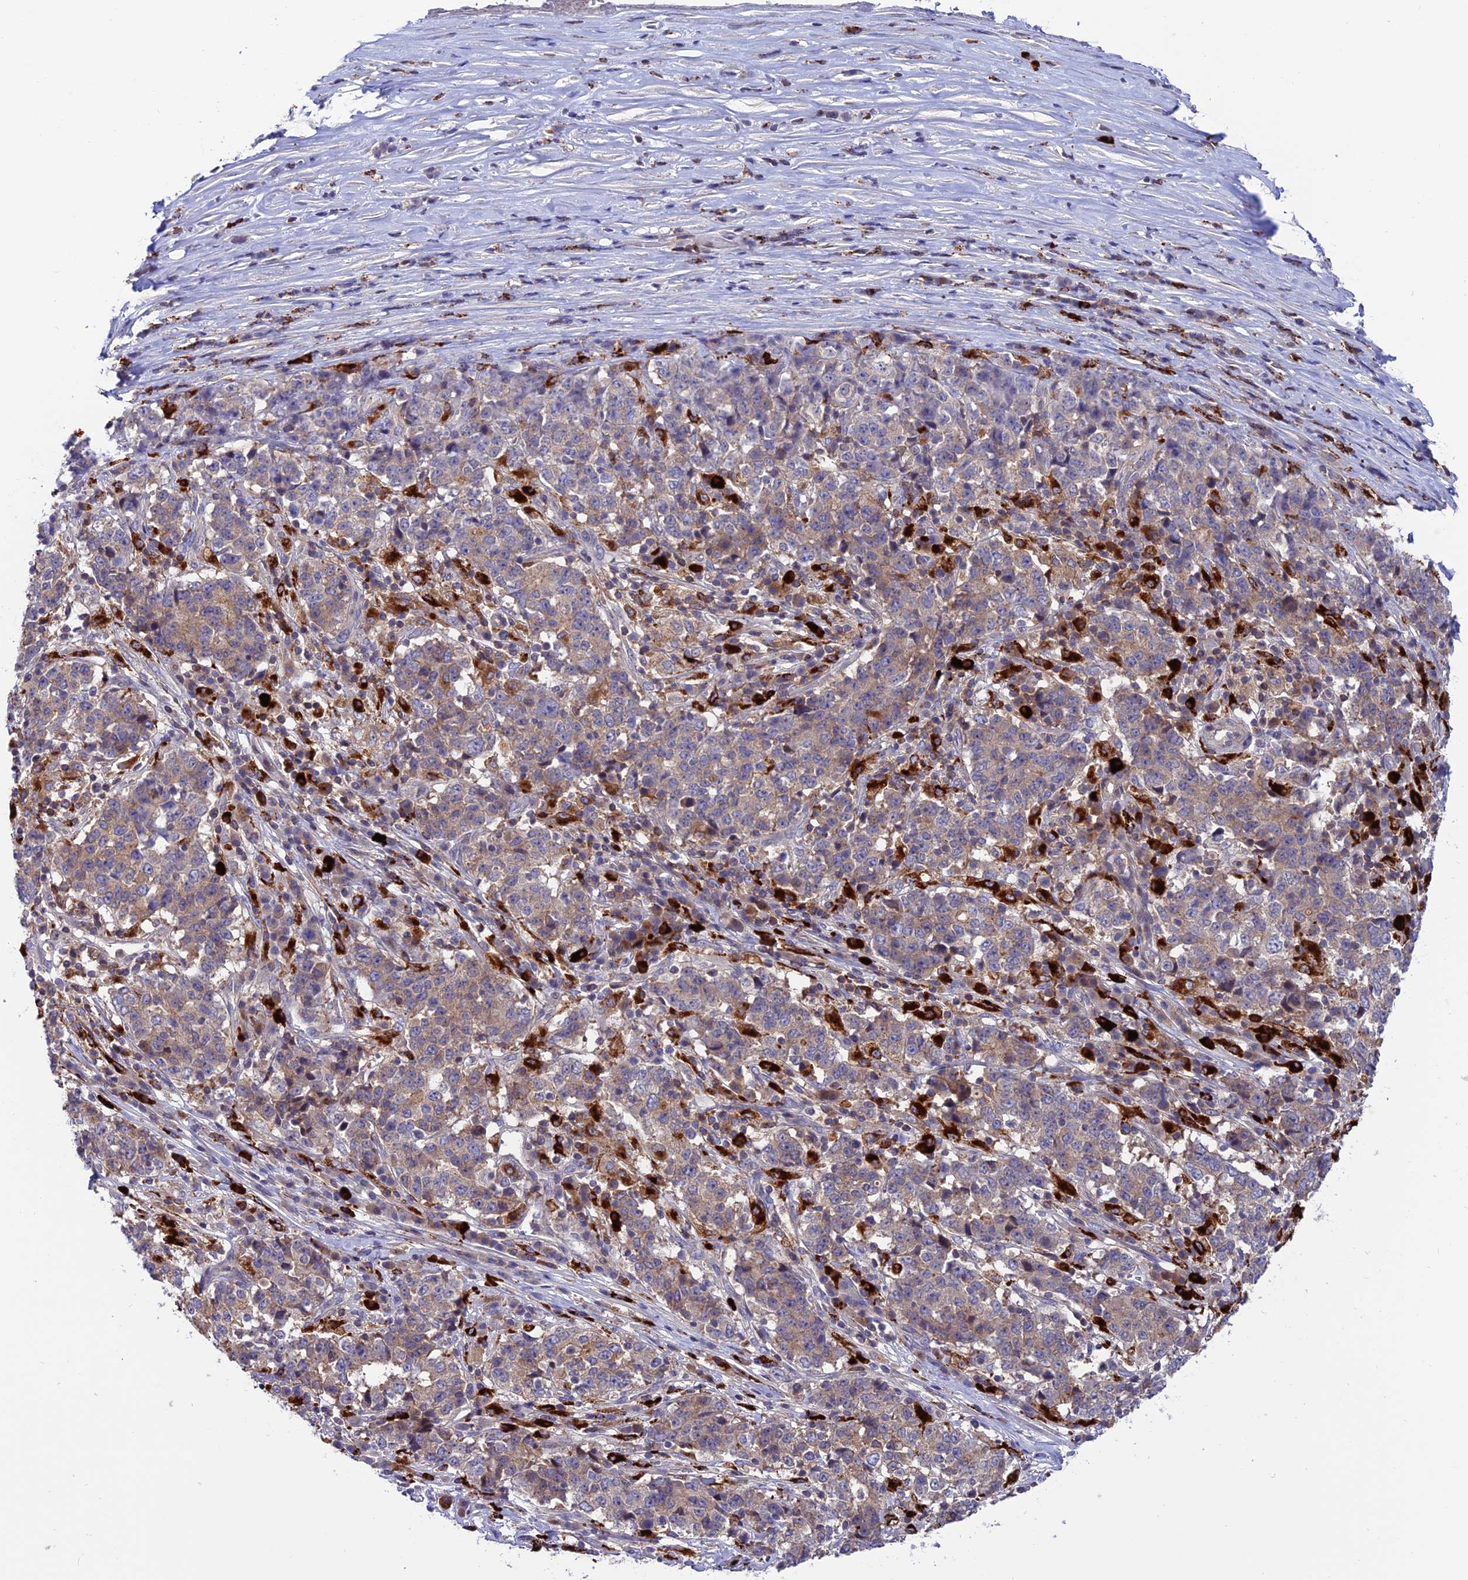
{"staining": {"intensity": "weak", "quantity": "25%-75%", "location": "cytoplasmic/membranous"}, "tissue": "stomach cancer", "cell_type": "Tumor cells", "image_type": "cancer", "snomed": [{"axis": "morphology", "description": "Adenocarcinoma, NOS"}, {"axis": "topography", "description": "Stomach"}], "caption": "Stomach adenocarcinoma tissue shows weak cytoplasmic/membranous staining in approximately 25%-75% of tumor cells", "gene": "ARHGEF18", "patient": {"sex": "male", "age": 59}}